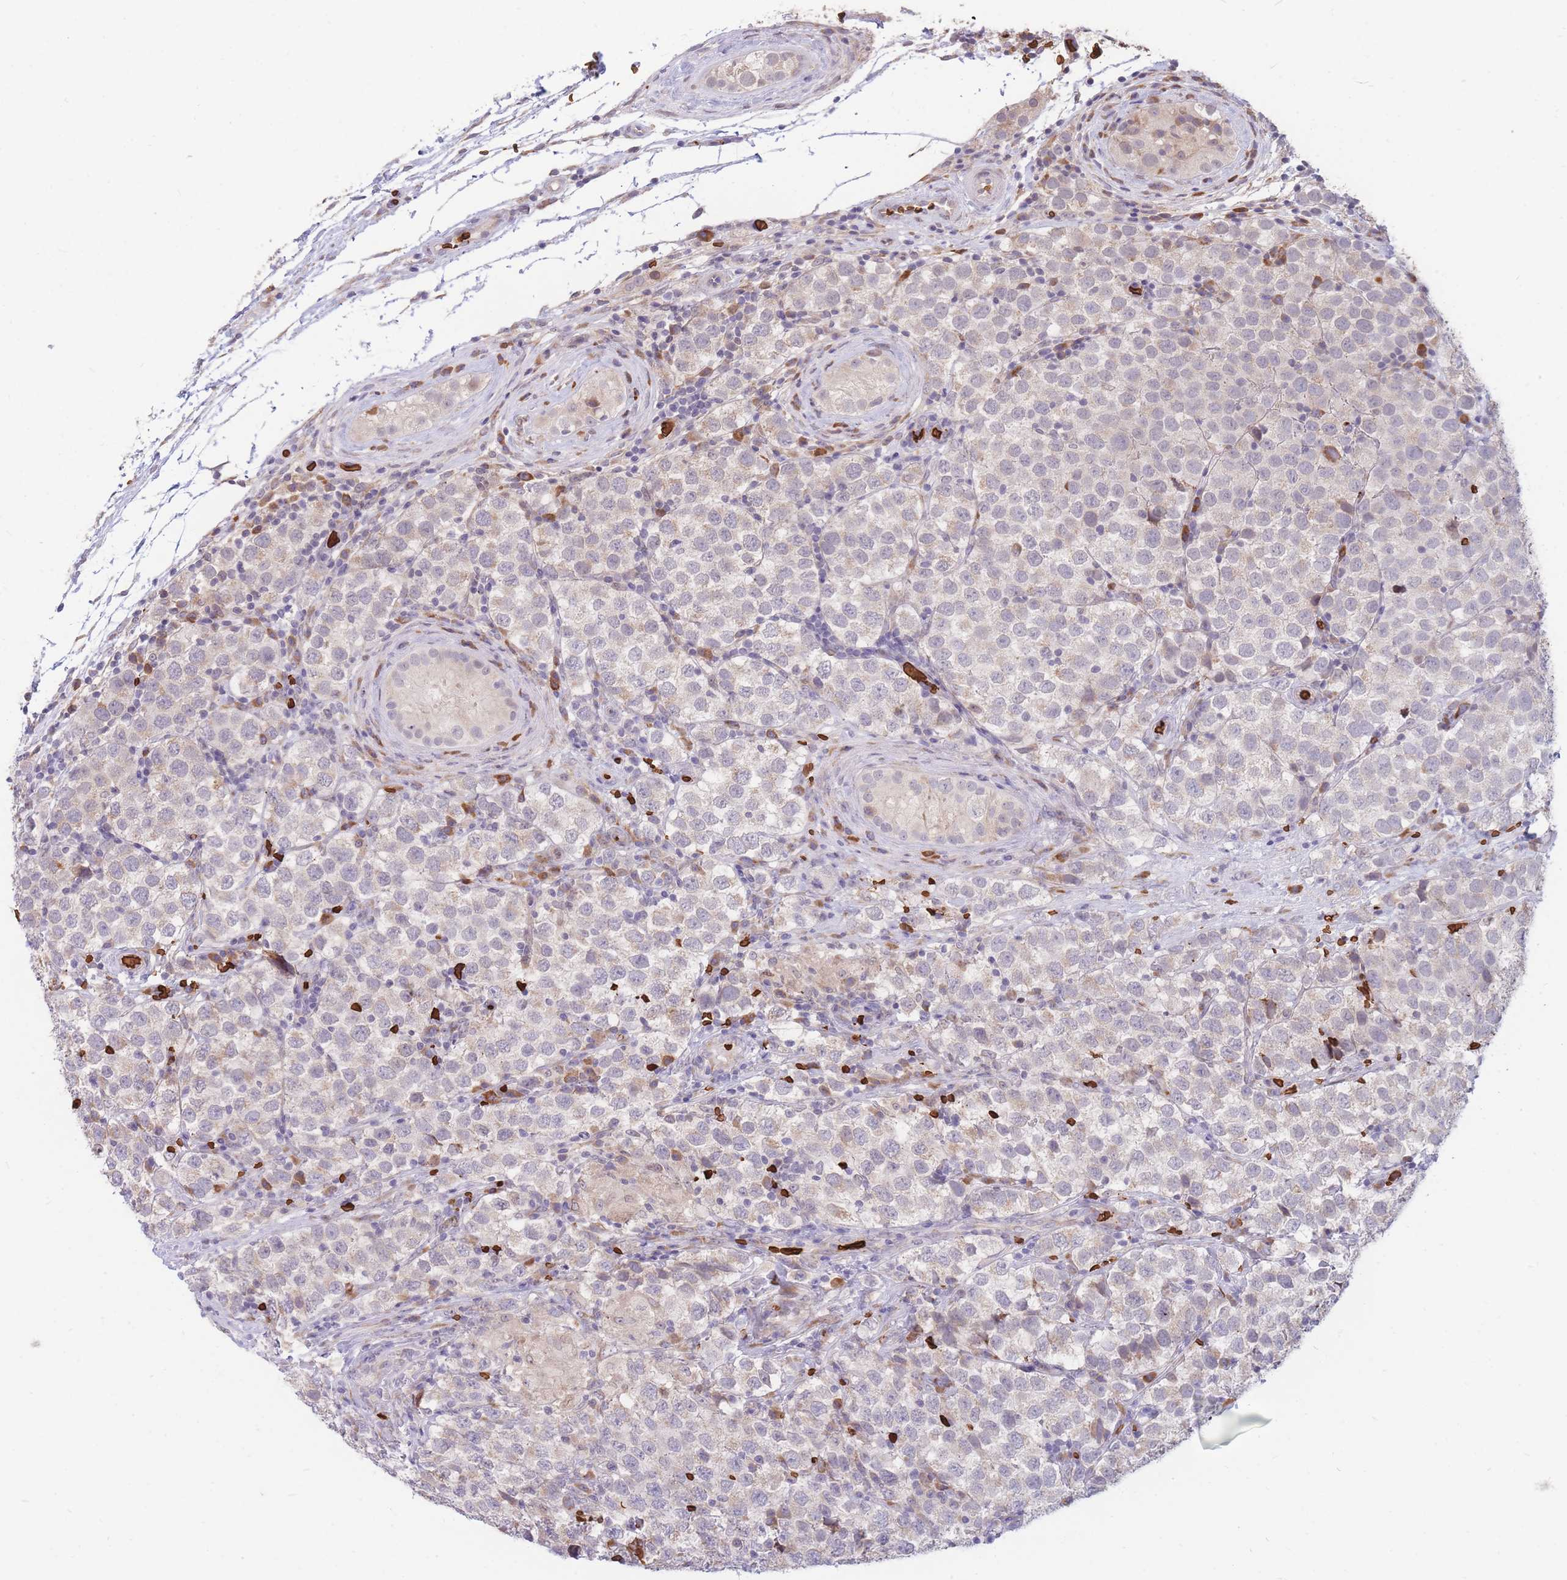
{"staining": {"intensity": "negative", "quantity": "none", "location": "none"}, "tissue": "testis cancer", "cell_type": "Tumor cells", "image_type": "cancer", "snomed": [{"axis": "morphology", "description": "Seminoma, NOS"}, {"axis": "topography", "description": "Testis"}], "caption": "Testis cancer stained for a protein using immunohistochemistry (IHC) demonstrates no positivity tumor cells.", "gene": "ATP10D", "patient": {"sex": "male", "age": 34}}